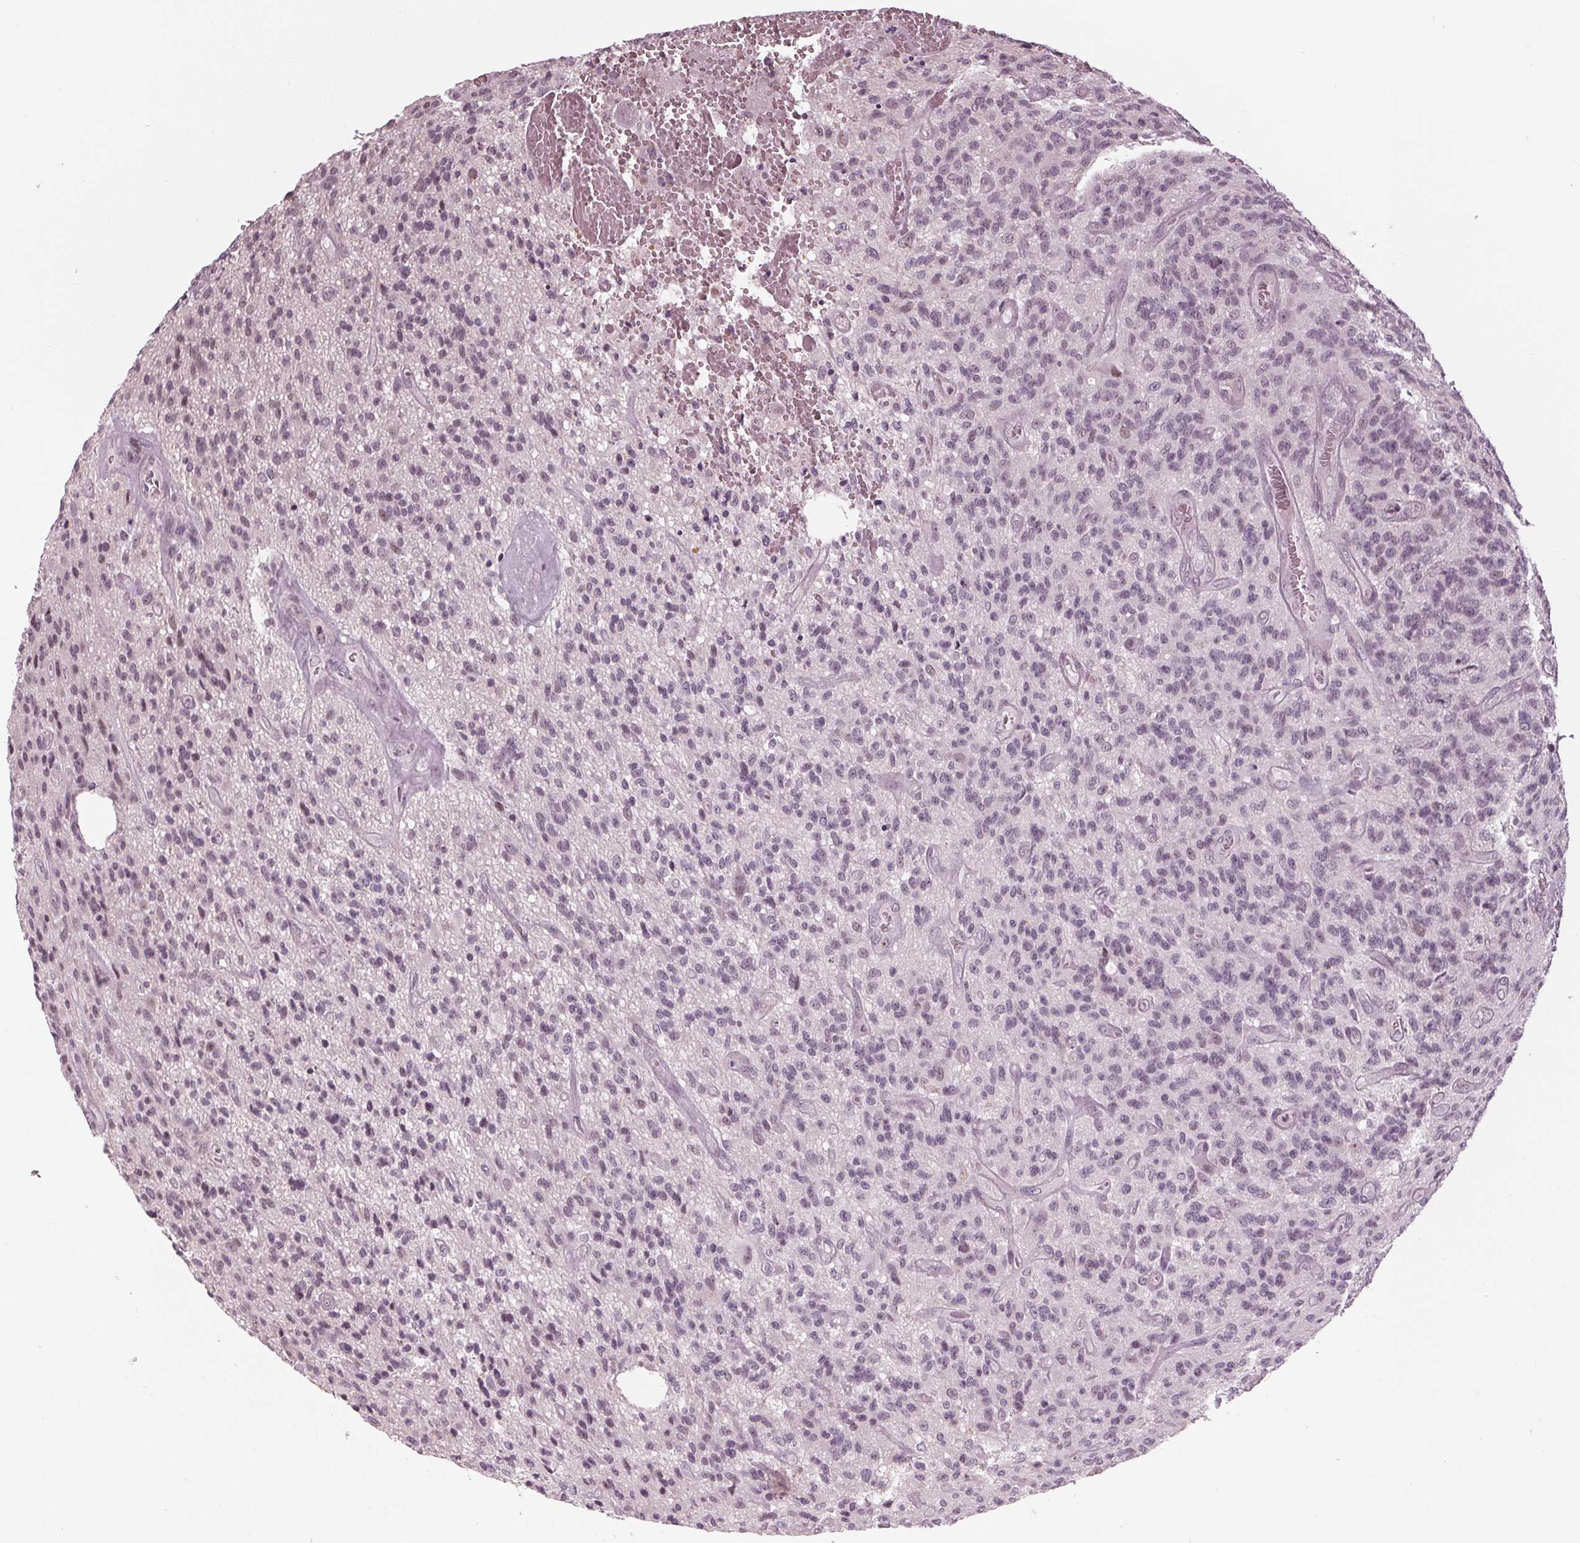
{"staining": {"intensity": "negative", "quantity": "none", "location": "none"}, "tissue": "glioma", "cell_type": "Tumor cells", "image_type": "cancer", "snomed": [{"axis": "morphology", "description": "Glioma, malignant, High grade"}, {"axis": "topography", "description": "Brain"}], "caption": "Human glioma stained for a protein using IHC demonstrates no expression in tumor cells.", "gene": "ADPRHL1", "patient": {"sex": "male", "age": 76}}